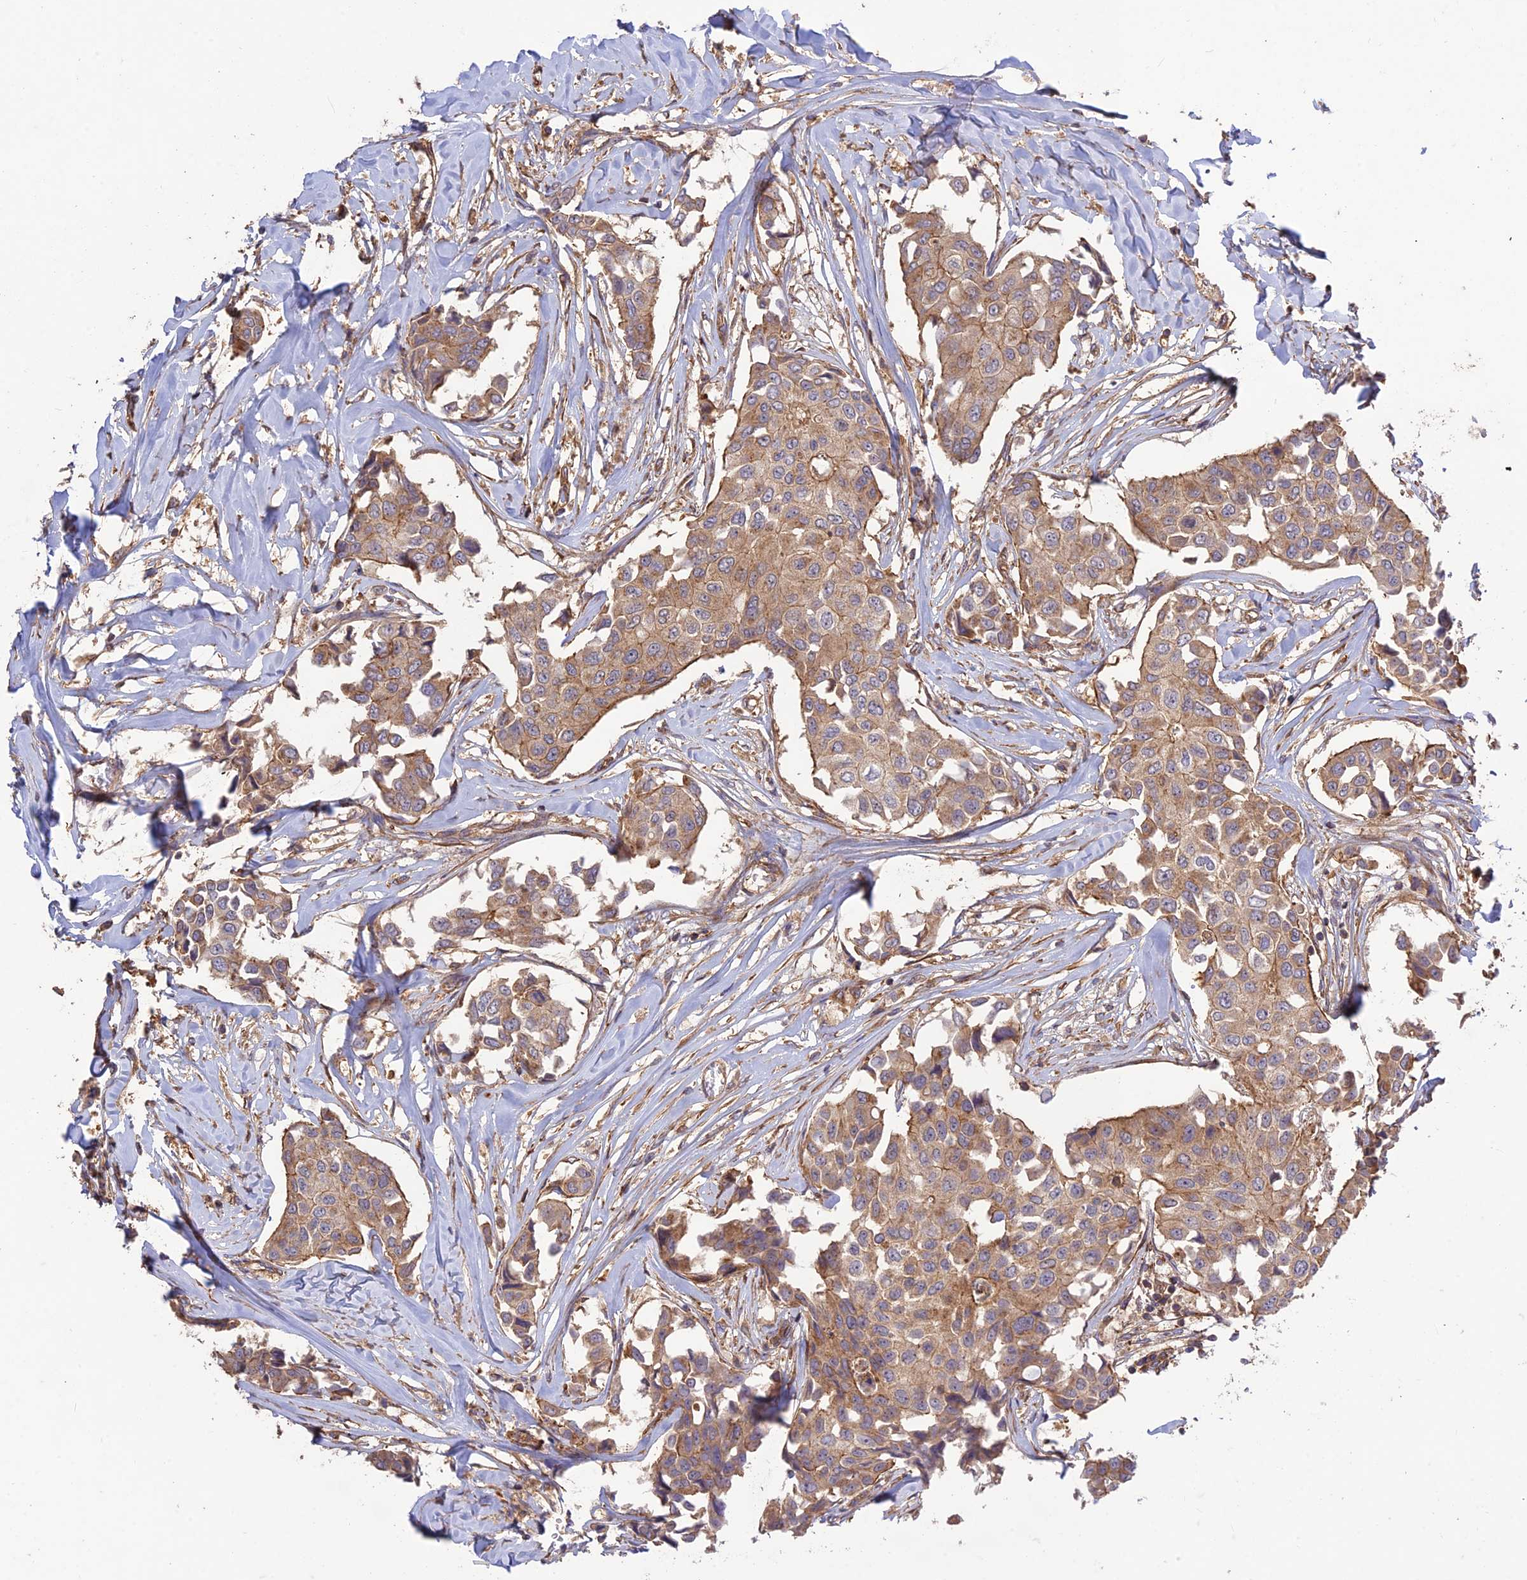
{"staining": {"intensity": "moderate", "quantity": ">75%", "location": "cytoplasmic/membranous"}, "tissue": "breast cancer", "cell_type": "Tumor cells", "image_type": "cancer", "snomed": [{"axis": "morphology", "description": "Duct carcinoma"}, {"axis": "topography", "description": "Breast"}], "caption": "Tumor cells exhibit moderate cytoplasmic/membranous expression in about >75% of cells in breast infiltrating ductal carcinoma.", "gene": "TMEM131L", "patient": {"sex": "female", "age": 80}}